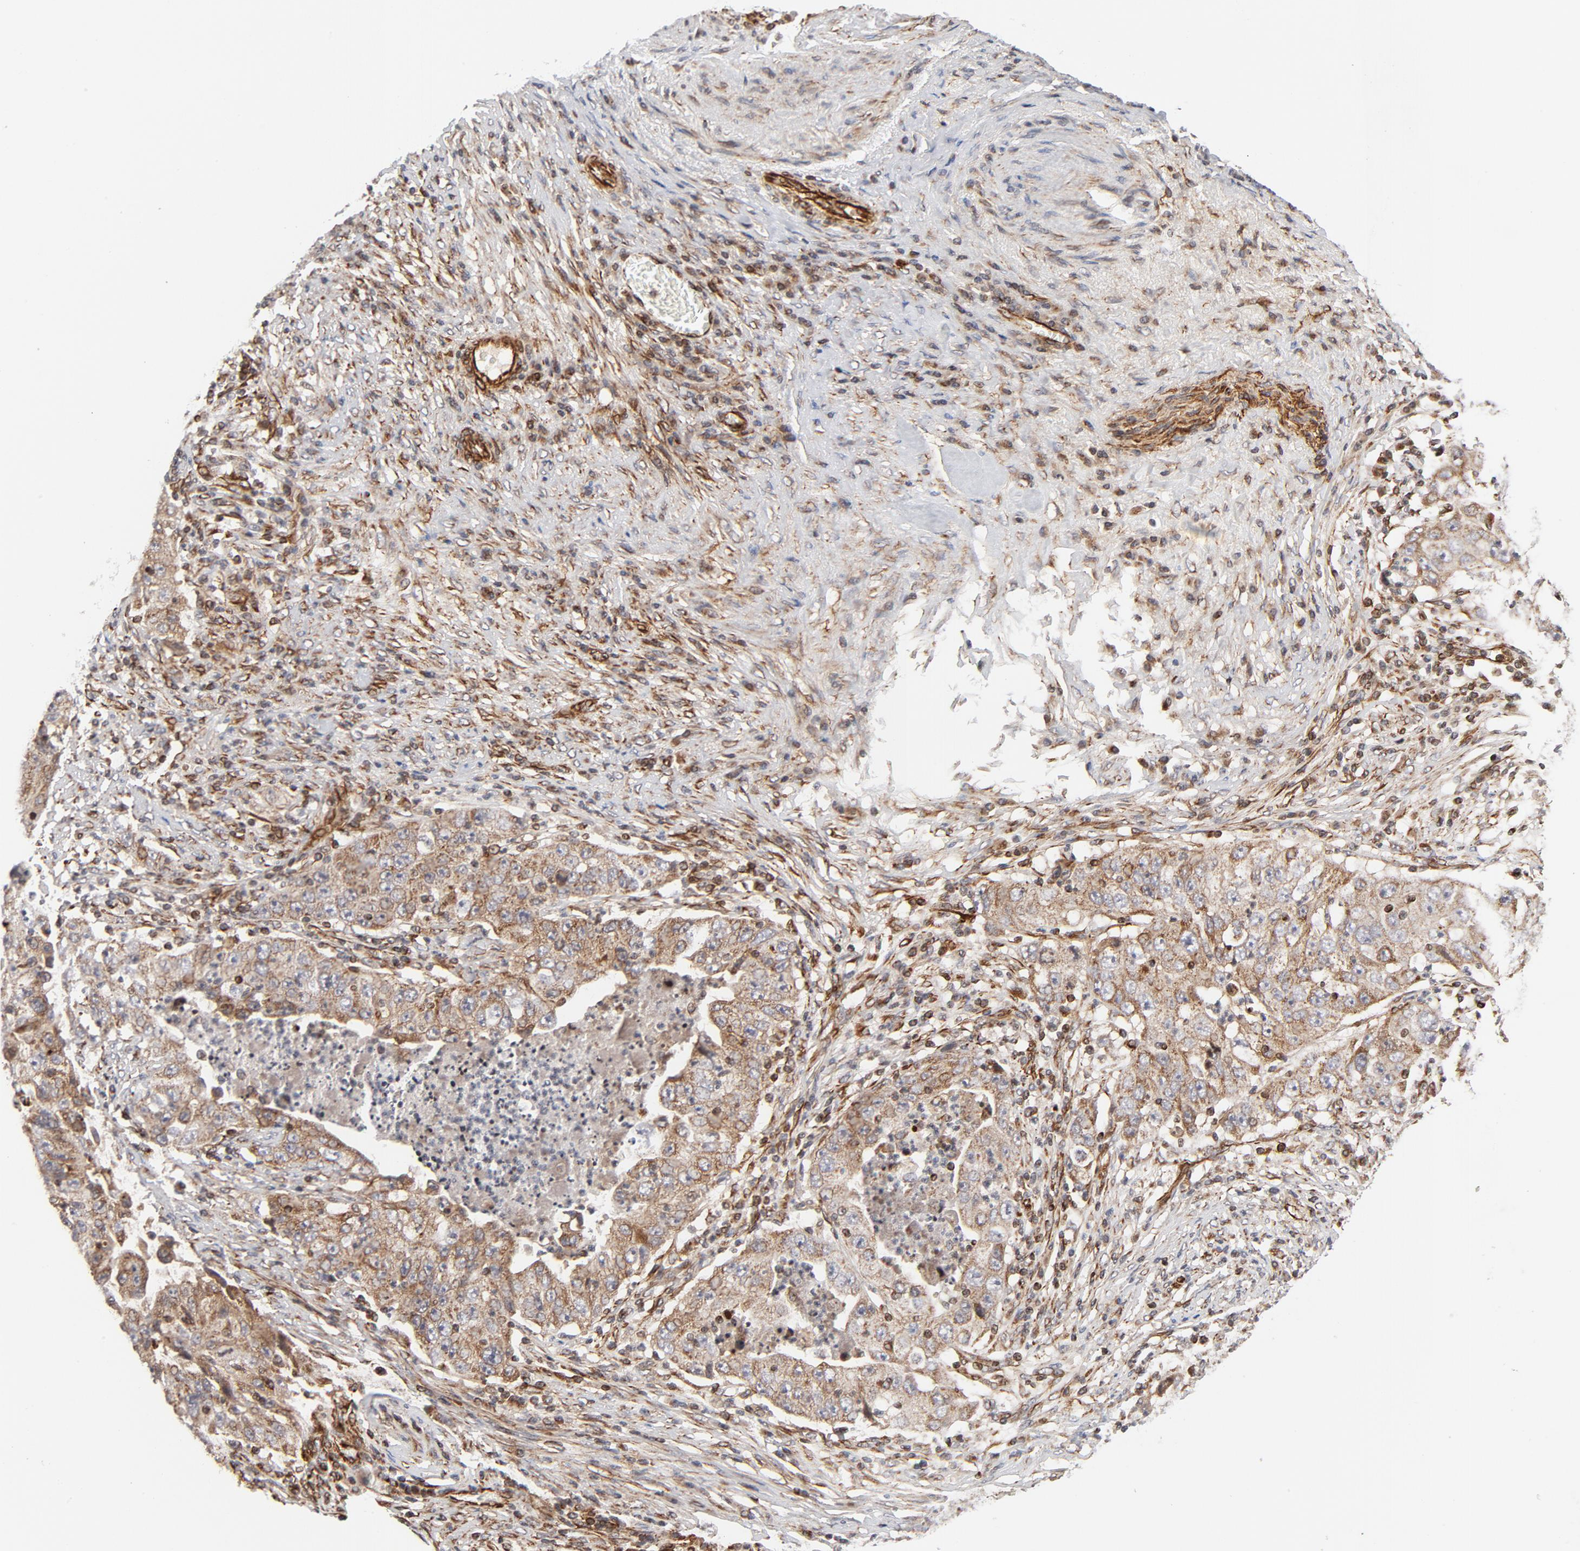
{"staining": {"intensity": "moderate", "quantity": ">75%", "location": "cytoplasmic/membranous"}, "tissue": "lung cancer", "cell_type": "Tumor cells", "image_type": "cancer", "snomed": [{"axis": "morphology", "description": "Squamous cell carcinoma, NOS"}, {"axis": "topography", "description": "Lung"}], "caption": "Immunohistochemistry image of lung cancer (squamous cell carcinoma) stained for a protein (brown), which reveals medium levels of moderate cytoplasmic/membranous expression in about >75% of tumor cells.", "gene": "DNAAF2", "patient": {"sex": "male", "age": 64}}